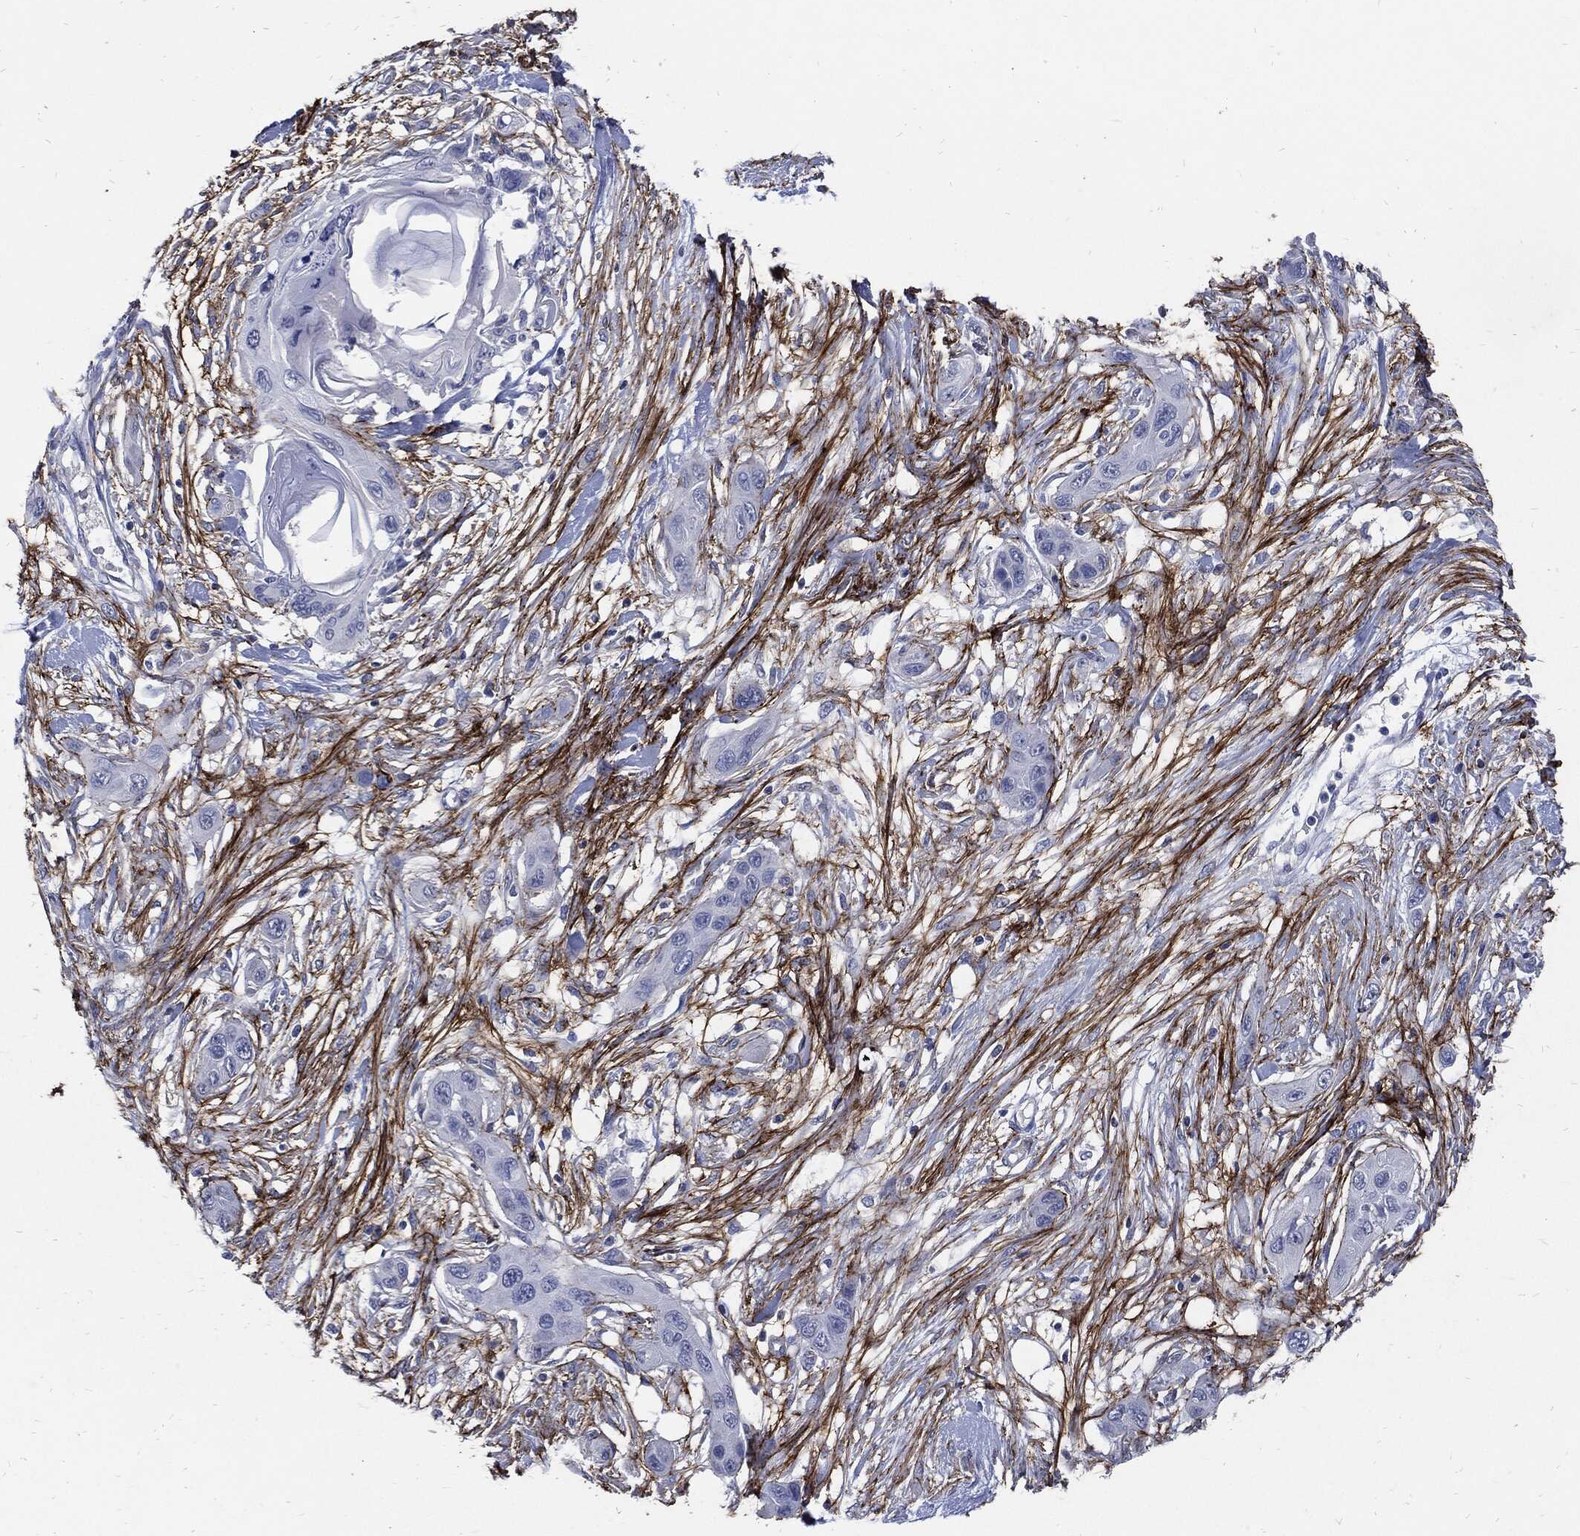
{"staining": {"intensity": "negative", "quantity": "none", "location": "none"}, "tissue": "skin cancer", "cell_type": "Tumor cells", "image_type": "cancer", "snomed": [{"axis": "morphology", "description": "Squamous cell carcinoma, NOS"}, {"axis": "topography", "description": "Skin"}], "caption": "Skin squamous cell carcinoma was stained to show a protein in brown. There is no significant staining in tumor cells.", "gene": "FBN1", "patient": {"sex": "male", "age": 79}}